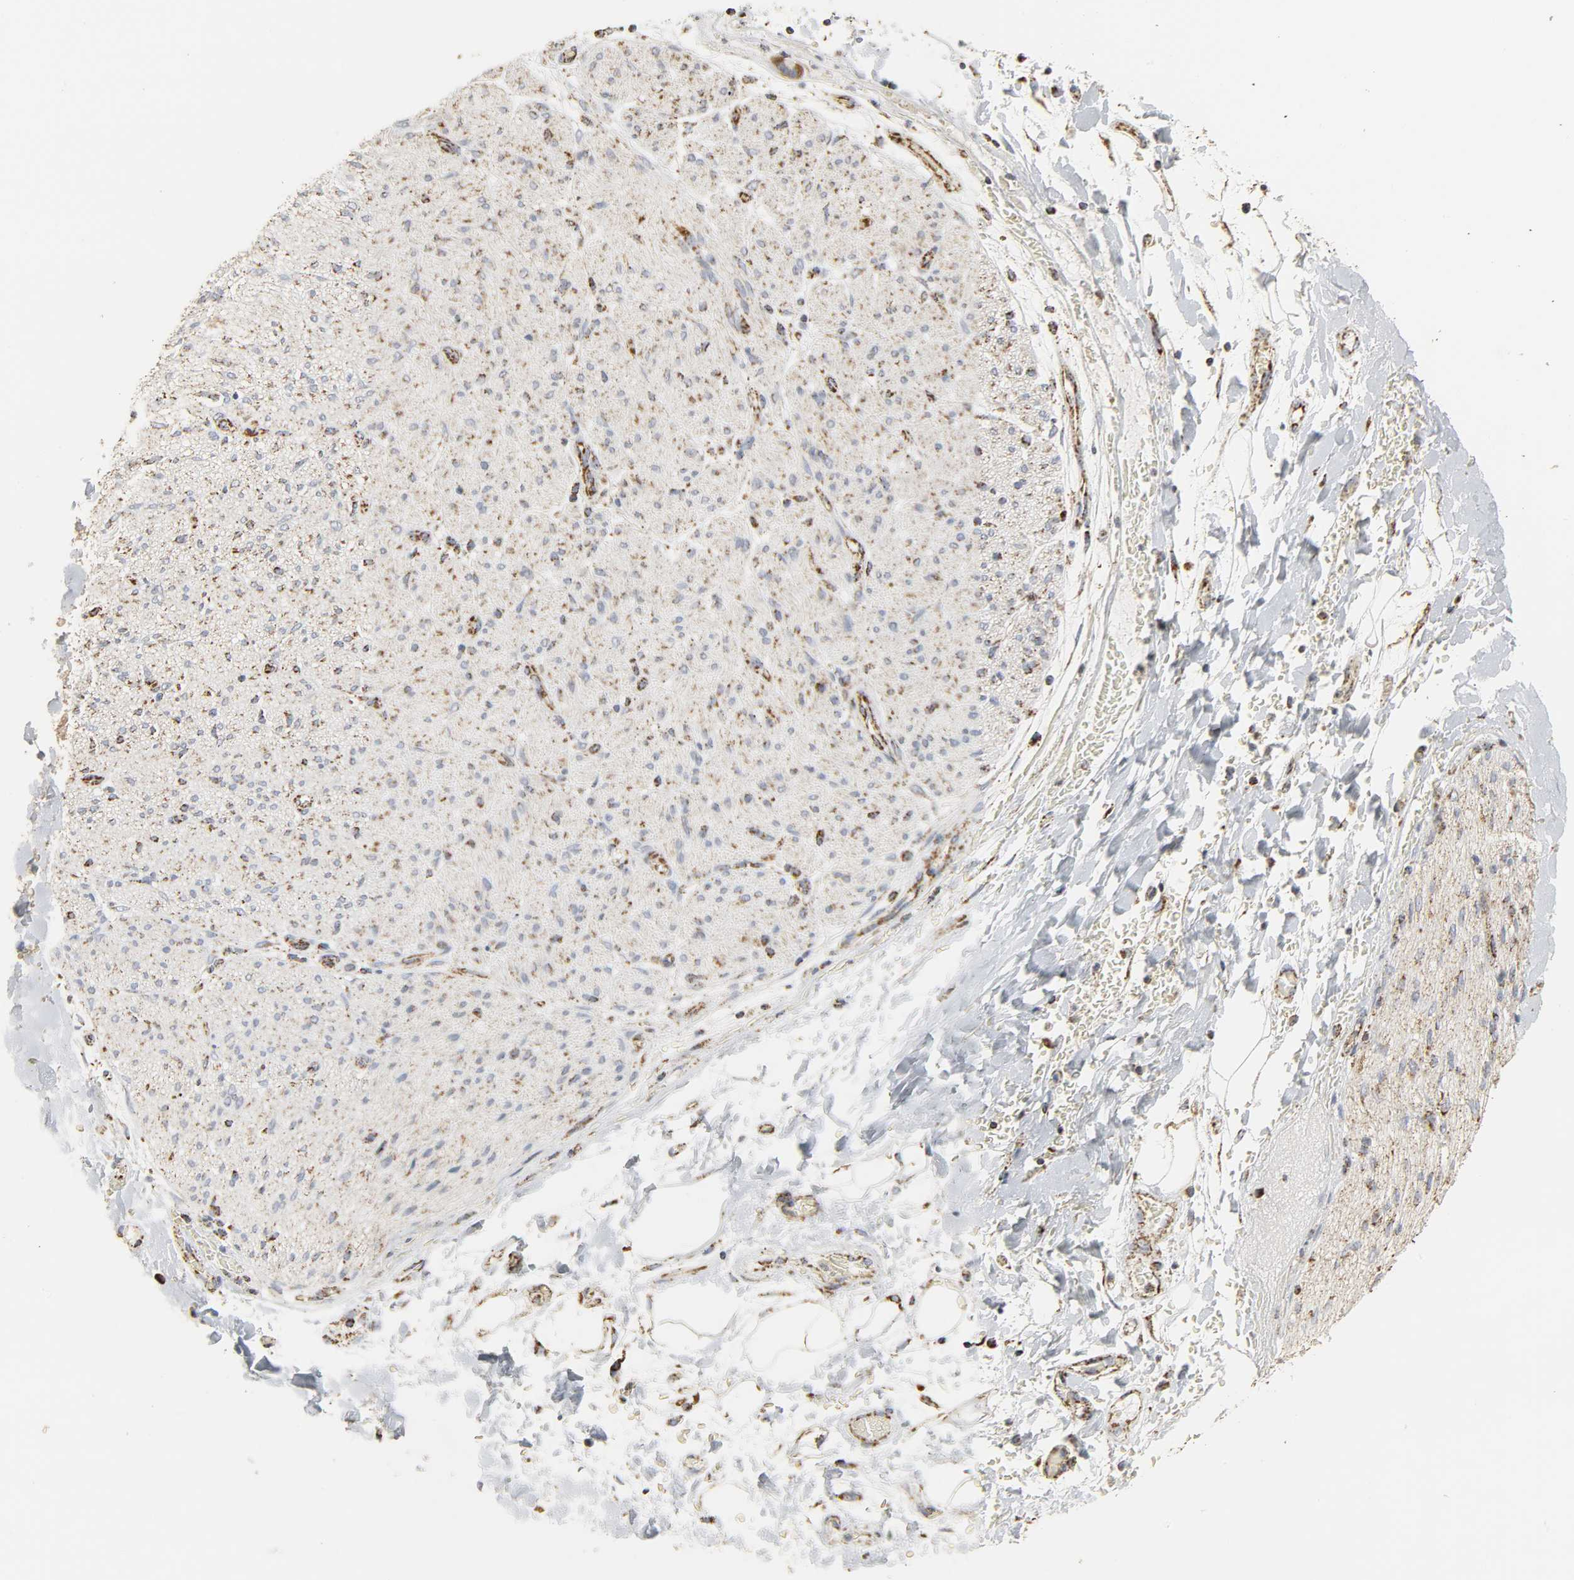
{"staining": {"intensity": "moderate", "quantity": ">75%", "location": "cytoplasmic/membranous"}, "tissue": "adipose tissue", "cell_type": "Adipocytes", "image_type": "normal", "snomed": [{"axis": "morphology", "description": "Normal tissue, NOS"}, {"axis": "morphology", "description": "Cholangiocarcinoma"}, {"axis": "topography", "description": "Liver"}, {"axis": "topography", "description": "Peripheral nerve tissue"}], "caption": "IHC image of unremarkable adipose tissue: human adipose tissue stained using immunohistochemistry exhibits medium levels of moderate protein expression localized specifically in the cytoplasmic/membranous of adipocytes, appearing as a cytoplasmic/membranous brown color.", "gene": "ACAT1", "patient": {"sex": "male", "age": 50}}